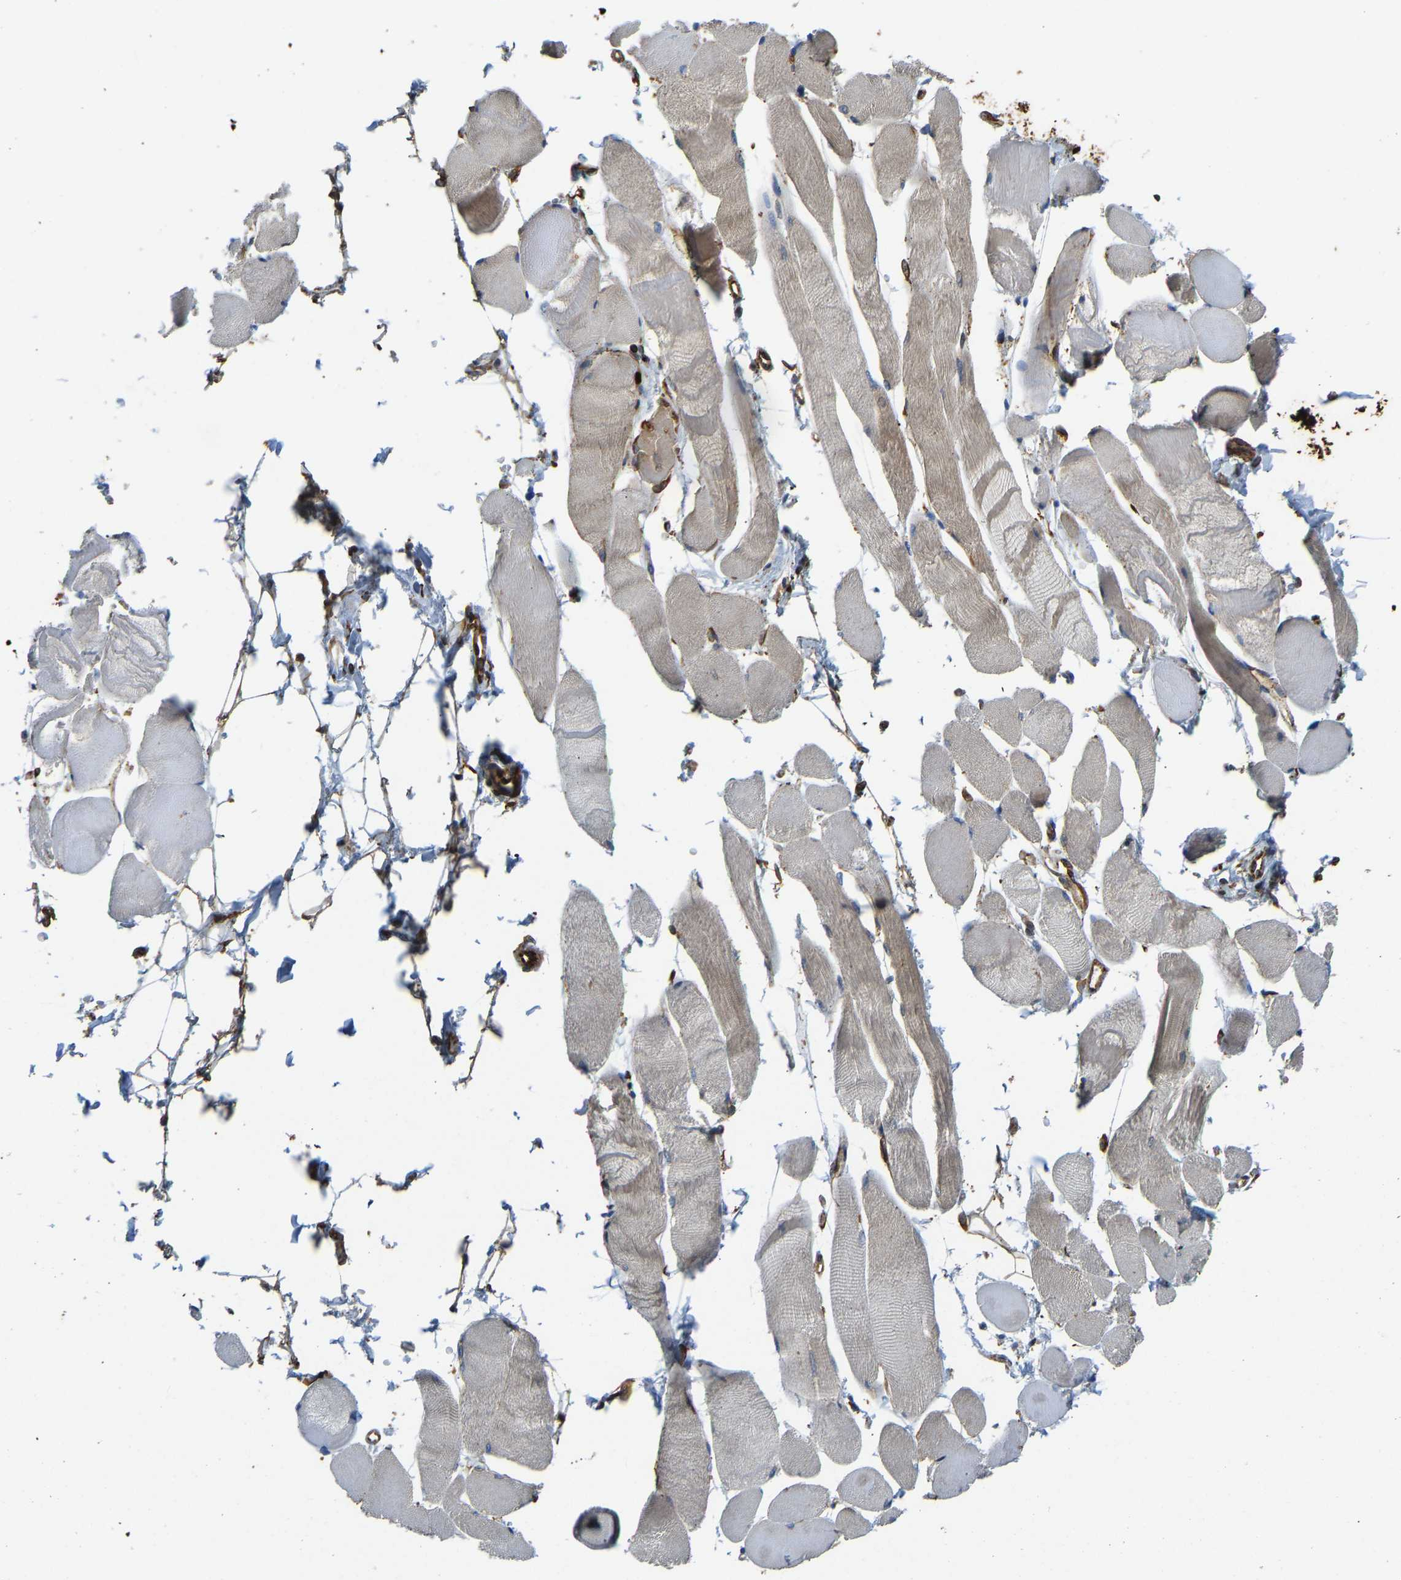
{"staining": {"intensity": "weak", "quantity": ">75%", "location": "cytoplasmic/membranous"}, "tissue": "skeletal muscle", "cell_type": "Myocytes", "image_type": "normal", "snomed": [{"axis": "morphology", "description": "Normal tissue, NOS"}, {"axis": "topography", "description": "Skeletal muscle"}, {"axis": "topography", "description": "Peripheral nerve tissue"}], "caption": "Immunohistochemical staining of unremarkable skeletal muscle reveals low levels of weak cytoplasmic/membranous positivity in about >75% of myocytes. Nuclei are stained in blue.", "gene": "BEX3", "patient": {"sex": "female", "age": 84}}